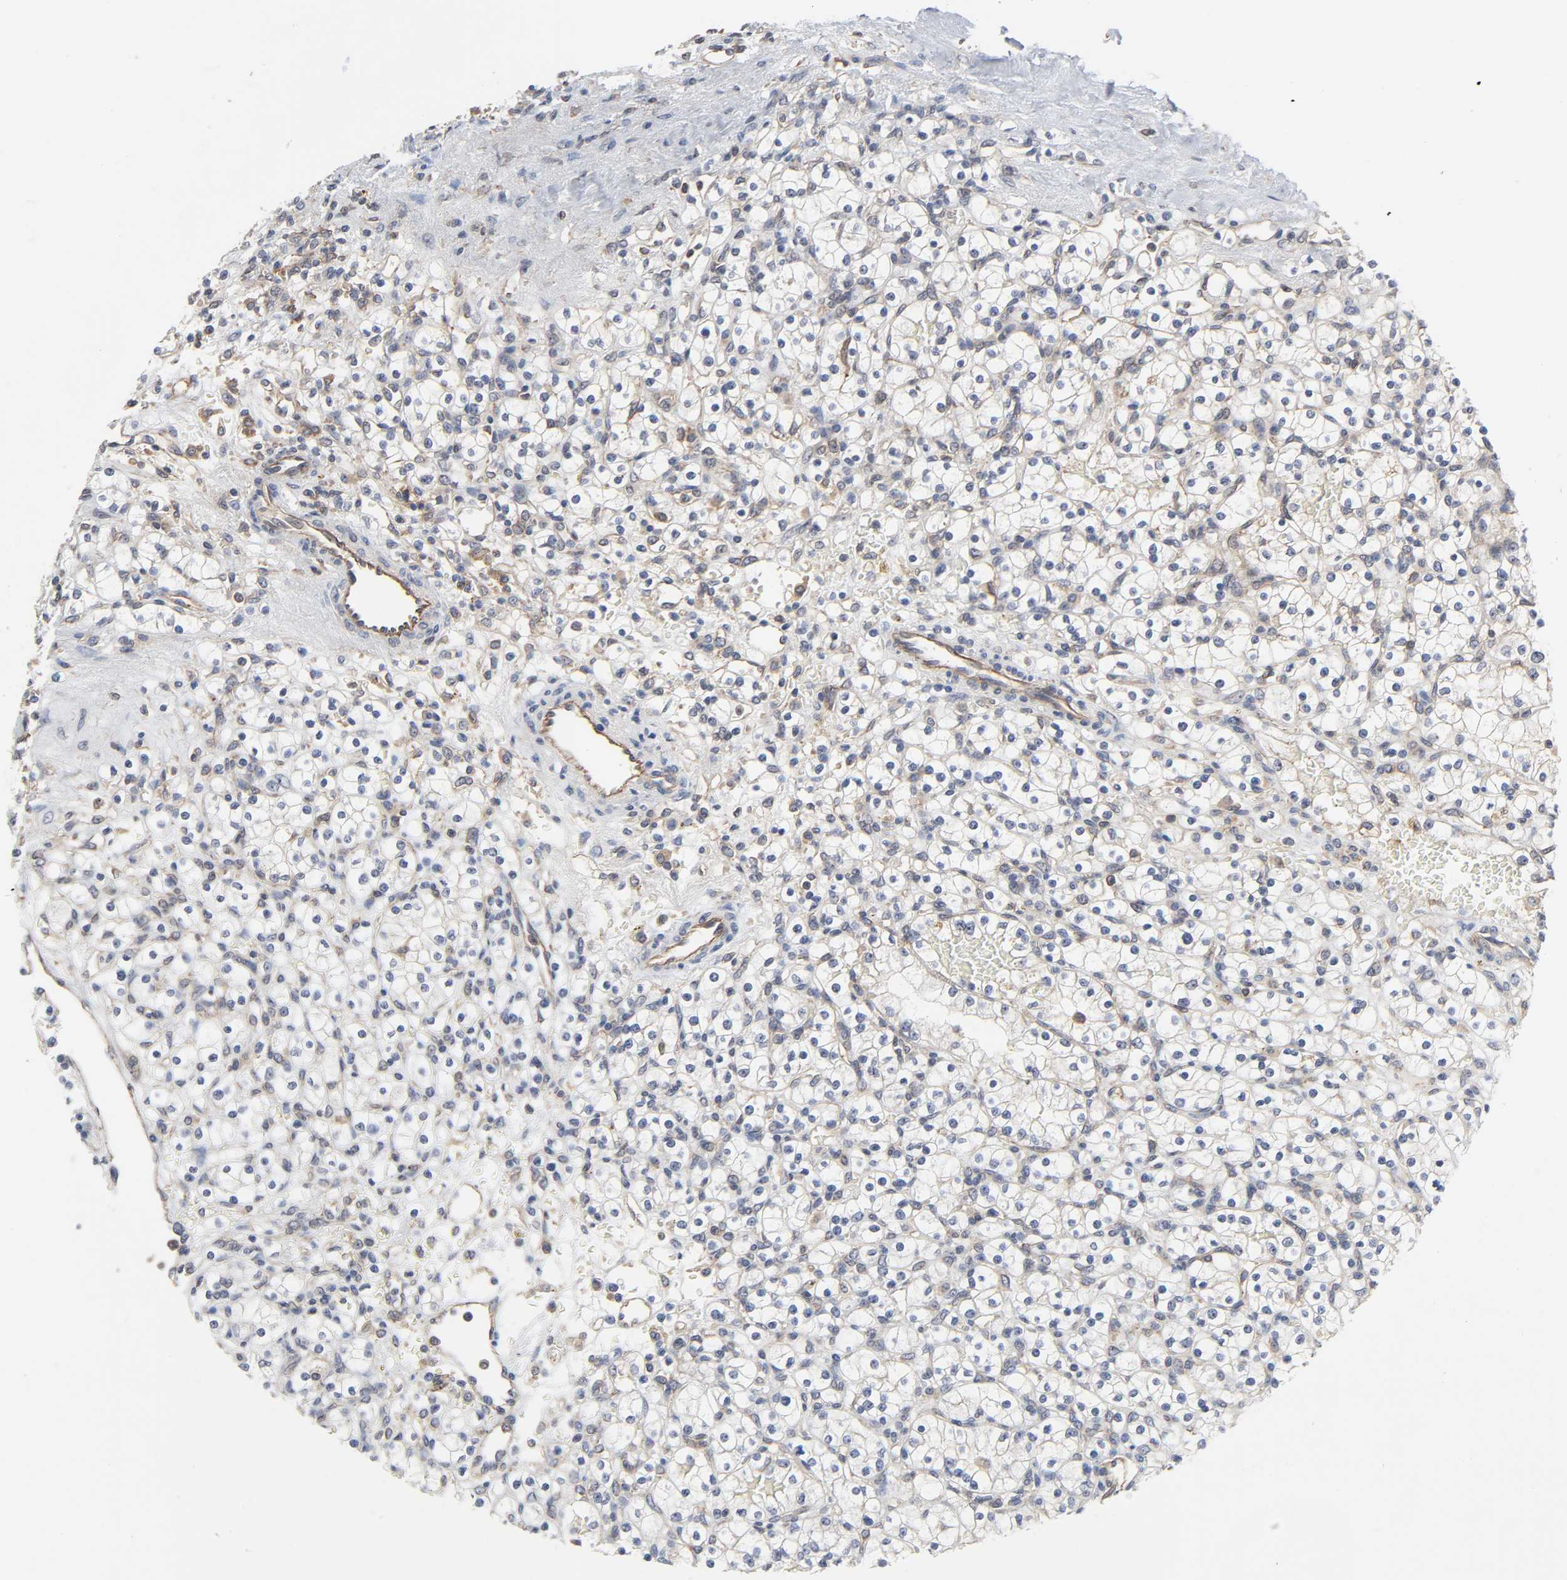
{"staining": {"intensity": "weak", "quantity": "<25%", "location": "cytoplasmic/membranous"}, "tissue": "renal cancer", "cell_type": "Tumor cells", "image_type": "cancer", "snomed": [{"axis": "morphology", "description": "Normal tissue, NOS"}, {"axis": "morphology", "description": "Adenocarcinoma, NOS"}, {"axis": "topography", "description": "Kidney"}], "caption": "The immunohistochemistry photomicrograph has no significant expression in tumor cells of renal cancer (adenocarcinoma) tissue.", "gene": "DDX10", "patient": {"sex": "female", "age": 55}}